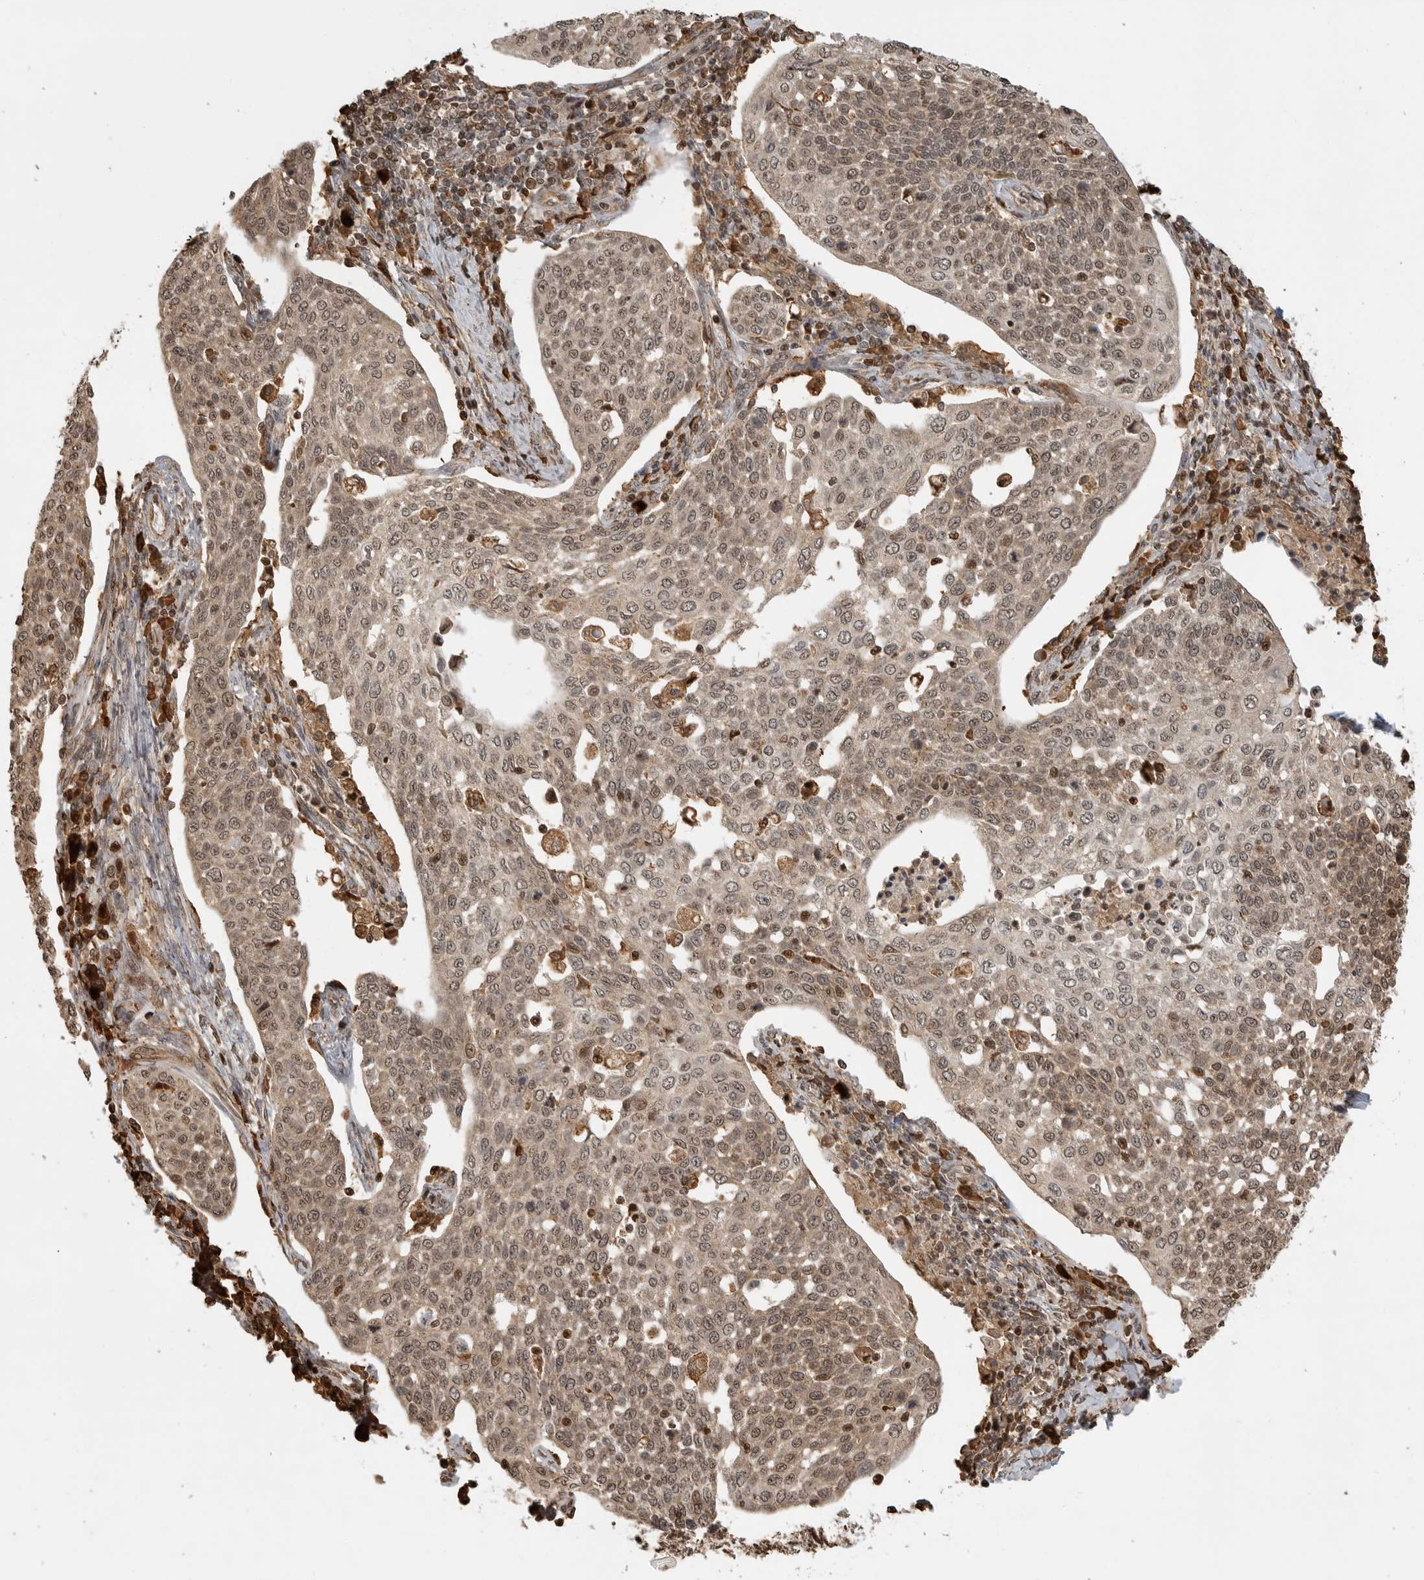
{"staining": {"intensity": "moderate", "quantity": ">75%", "location": "cytoplasmic/membranous,nuclear"}, "tissue": "cervical cancer", "cell_type": "Tumor cells", "image_type": "cancer", "snomed": [{"axis": "morphology", "description": "Squamous cell carcinoma, NOS"}, {"axis": "topography", "description": "Cervix"}], "caption": "There is medium levels of moderate cytoplasmic/membranous and nuclear staining in tumor cells of squamous cell carcinoma (cervical), as demonstrated by immunohistochemical staining (brown color).", "gene": "BMP2K", "patient": {"sex": "female", "age": 34}}